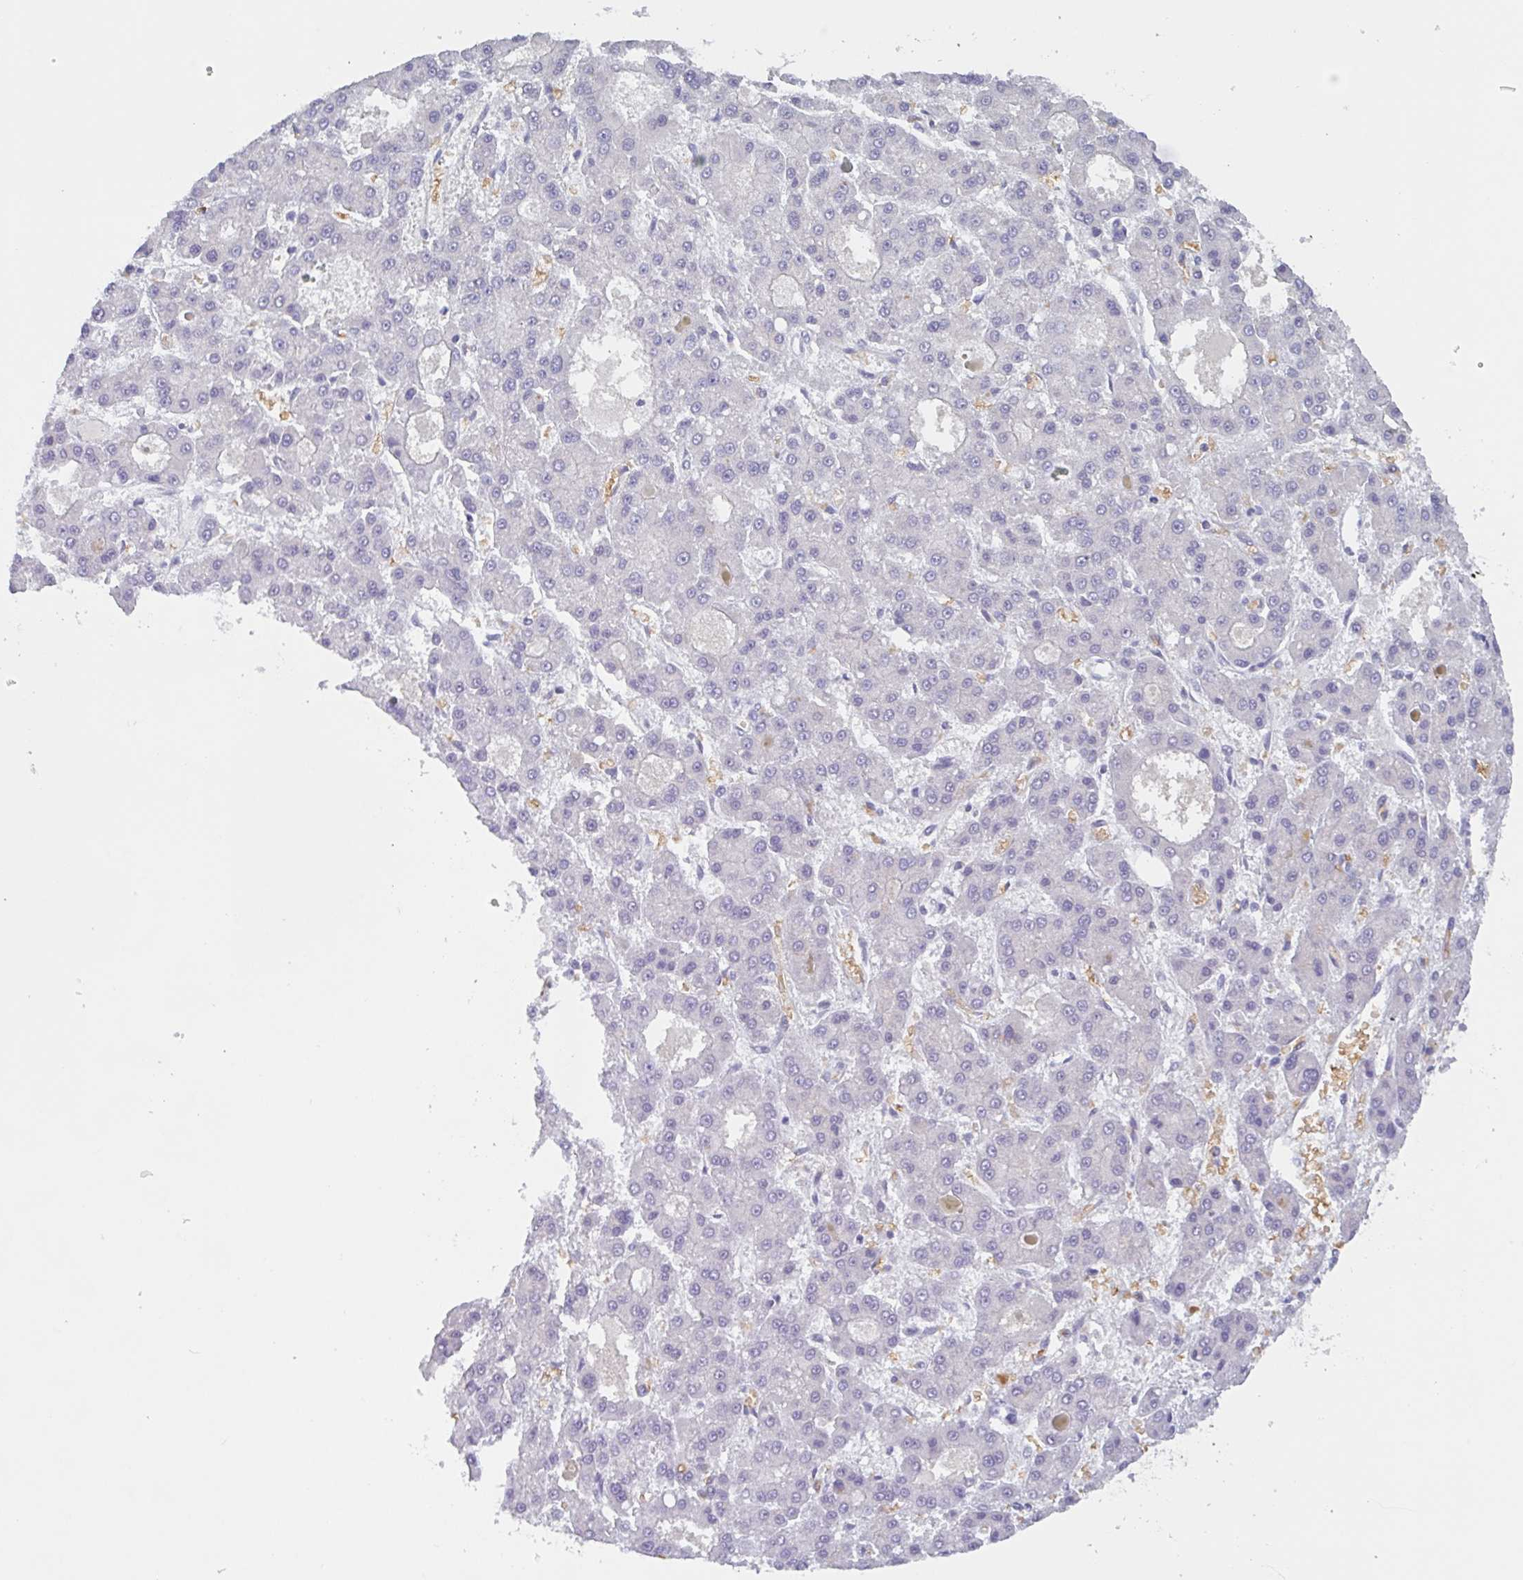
{"staining": {"intensity": "negative", "quantity": "none", "location": "none"}, "tissue": "liver cancer", "cell_type": "Tumor cells", "image_type": "cancer", "snomed": [{"axis": "morphology", "description": "Carcinoma, Hepatocellular, NOS"}, {"axis": "topography", "description": "Liver"}], "caption": "An image of human liver hepatocellular carcinoma is negative for staining in tumor cells.", "gene": "RHAG", "patient": {"sex": "male", "age": 70}}